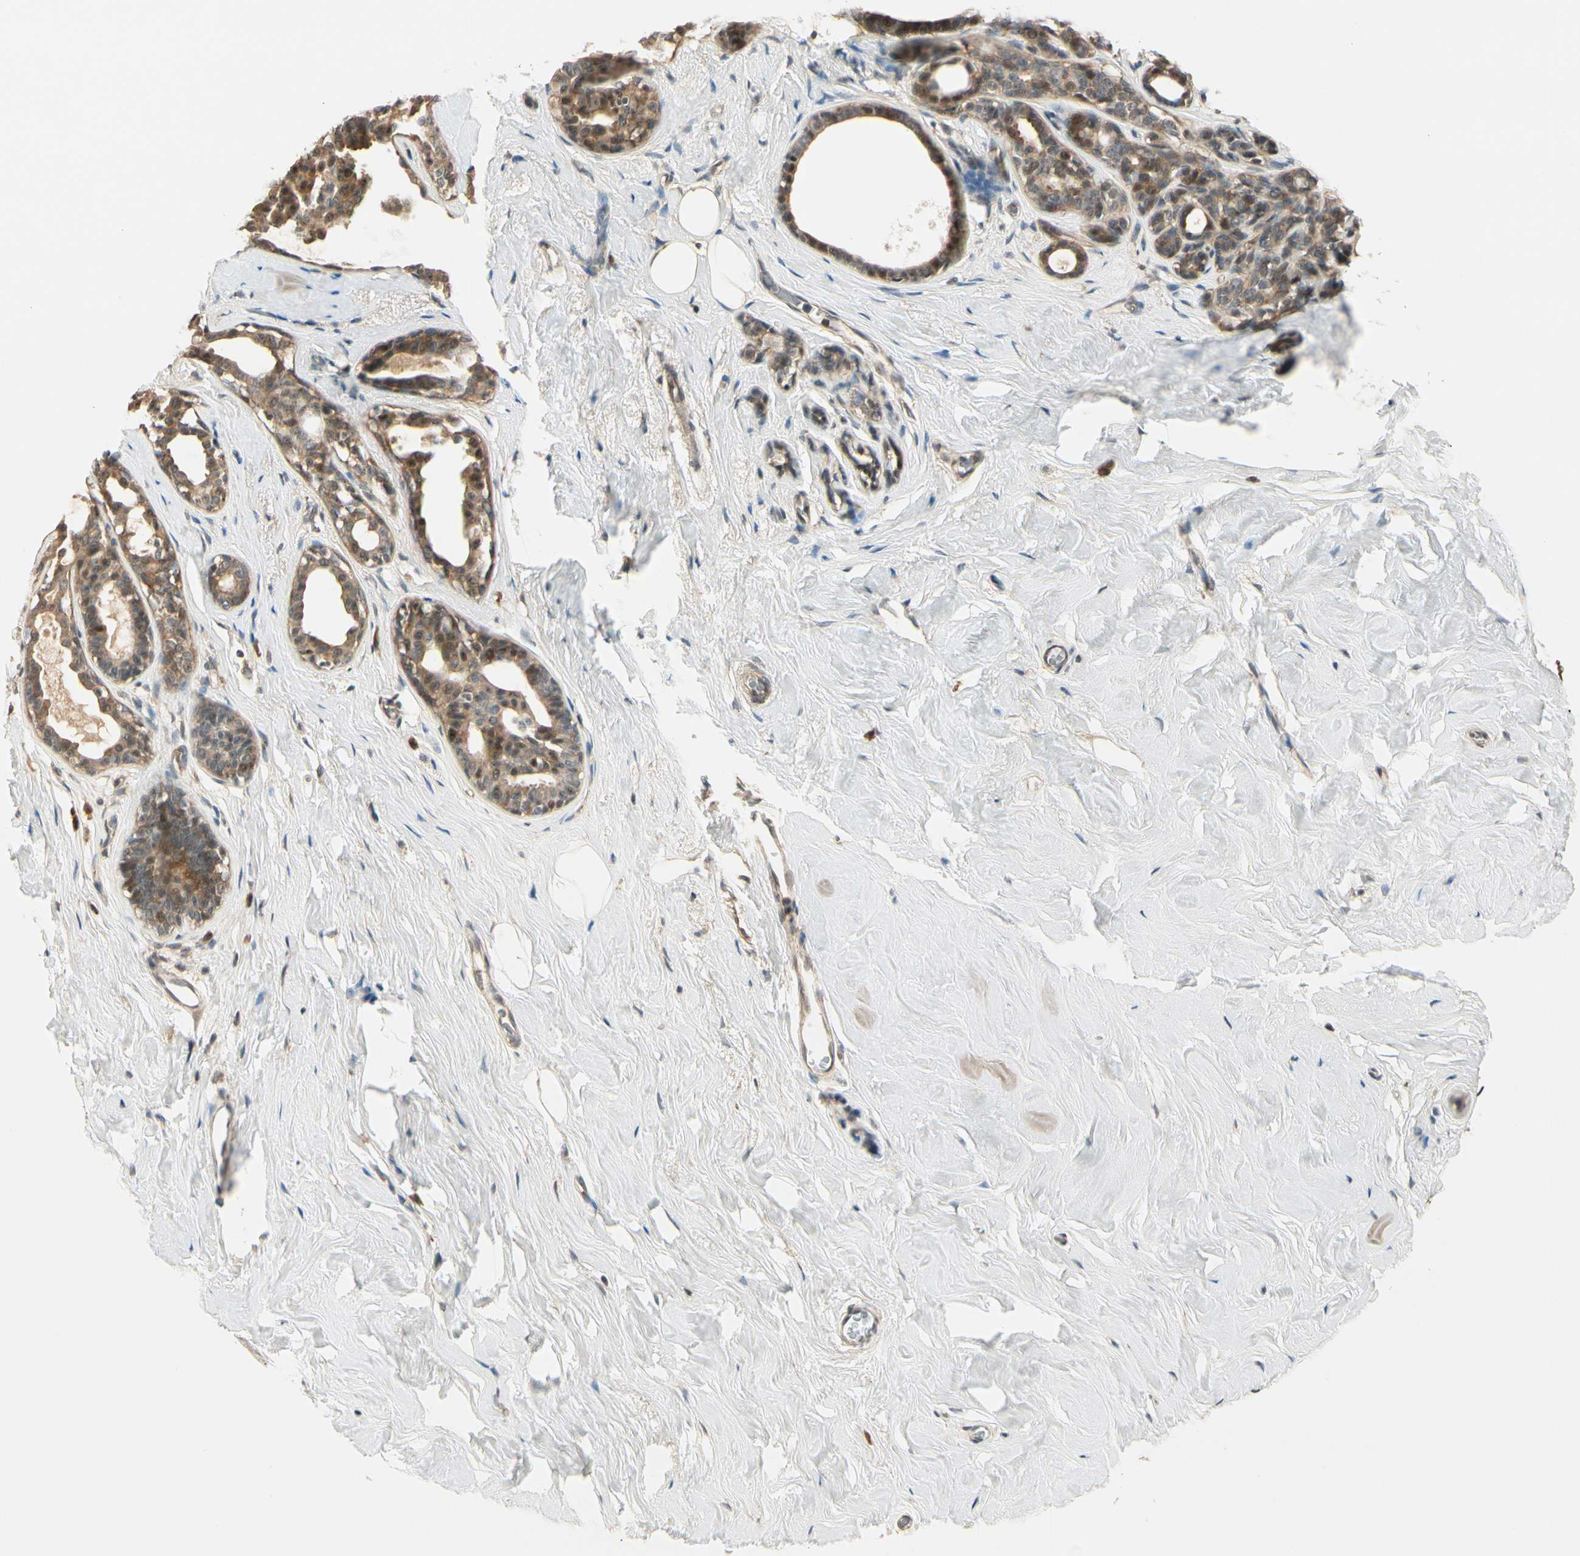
{"staining": {"intensity": "negative", "quantity": "none", "location": "none"}, "tissue": "breast", "cell_type": "Adipocytes", "image_type": "normal", "snomed": [{"axis": "morphology", "description": "Normal tissue, NOS"}, {"axis": "topography", "description": "Breast"}], "caption": "The micrograph displays no significant expression in adipocytes of breast. The staining is performed using DAB (3,3'-diaminobenzidine) brown chromogen with nuclei counter-stained in using hematoxylin.", "gene": "MCPH1", "patient": {"sex": "female", "age": 75}}